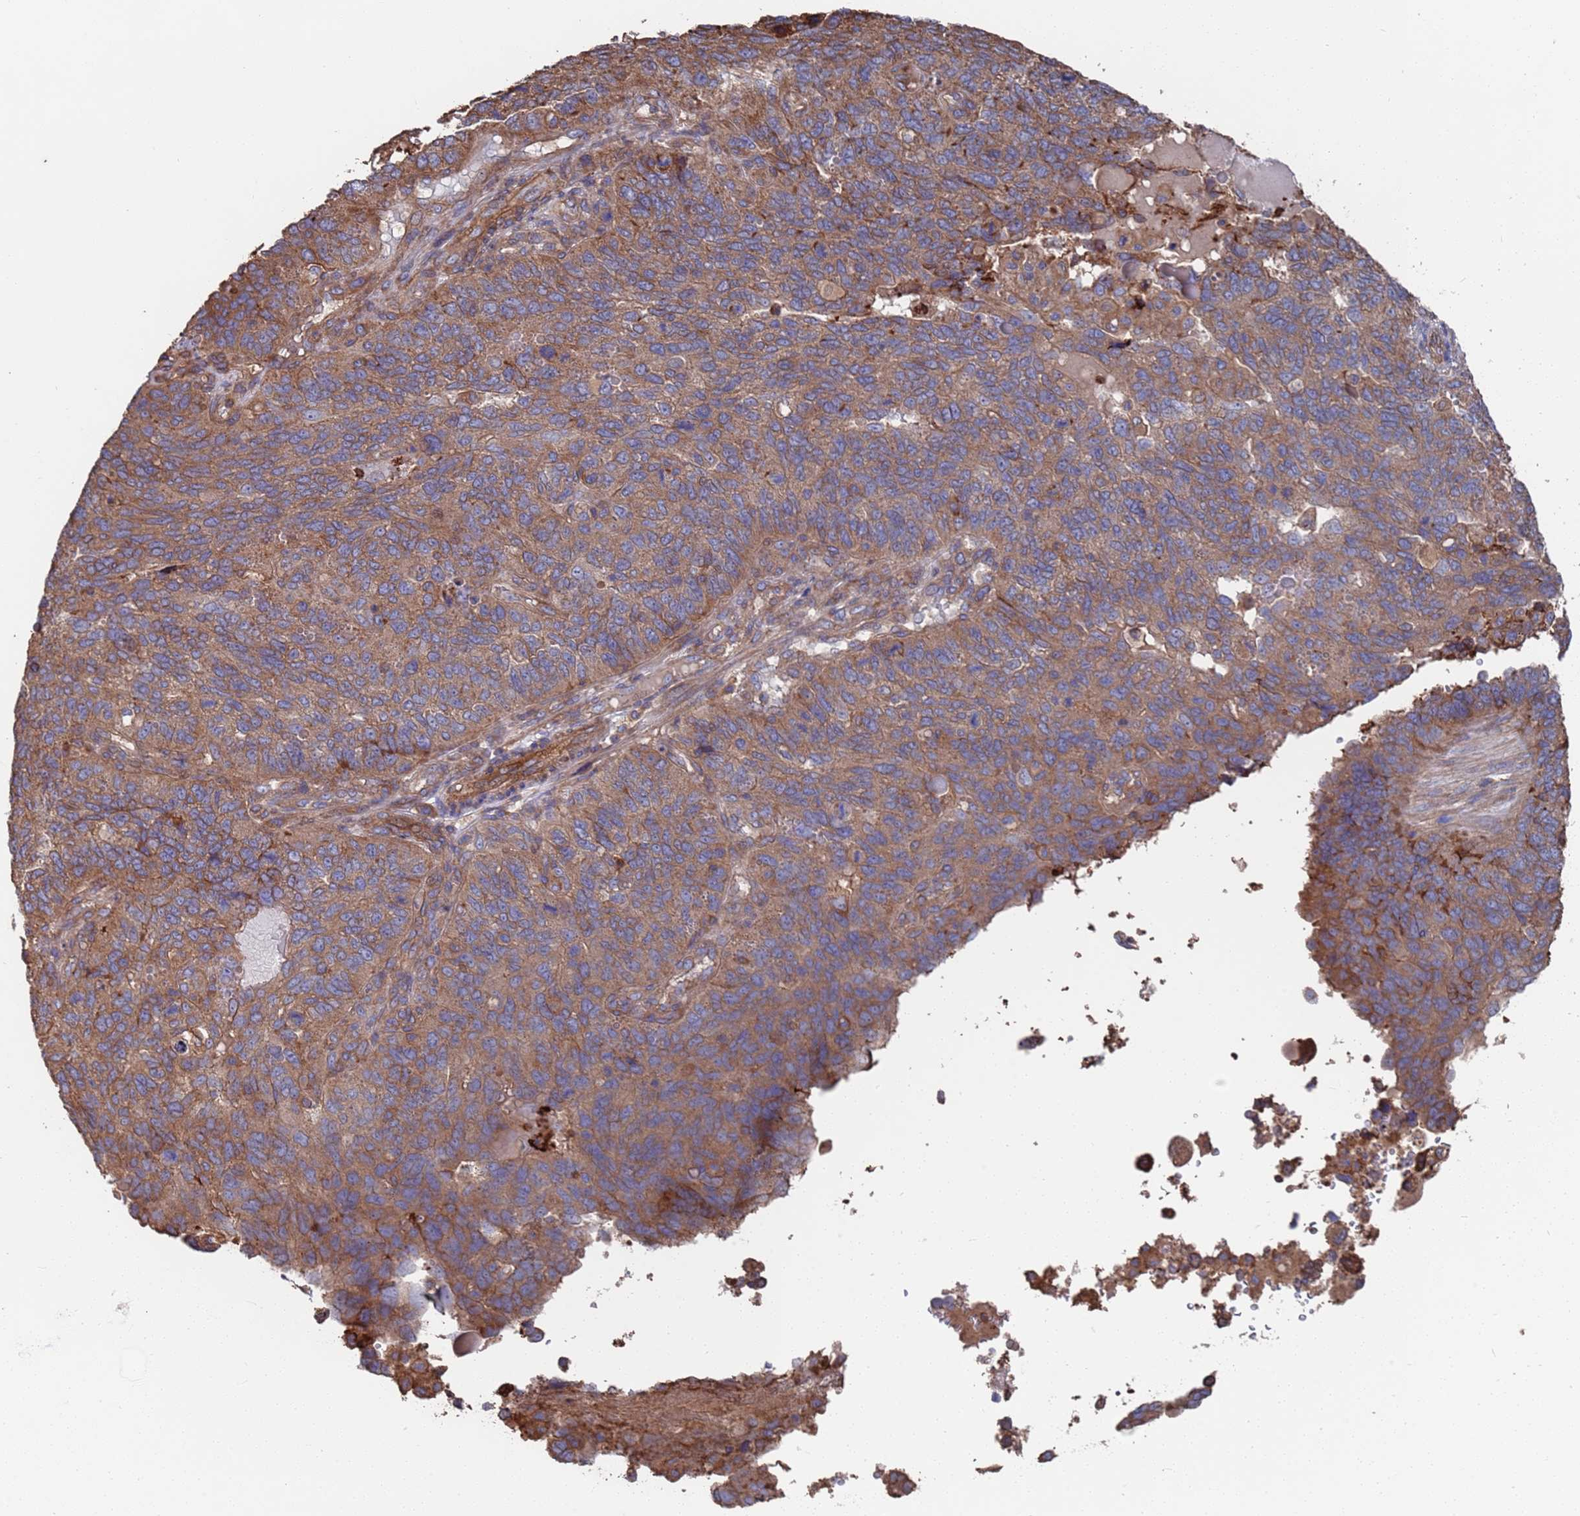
{"staining": {"intensity": "moderate", "quantity": ">75%", "location": "cytoplasmic/membranous"}, "tissue": "endometrial cancer", "cell_type": "Tumor cells", "image_type": "cancer", "snomed": [{"axis": "morphology", "description": "Adenocarcinoma, NOS"}, {"axis": "topography", "description": "Endometrium"}], "caption": "A medium amount of moderate cytoplasmic/membranous expression is identified in approximately >75% of tumor cells in endometrial cancer (adenocarcinoma) tissue.", "gene": "PYCR1", "patient": {"sex": "female", "age": 66}}